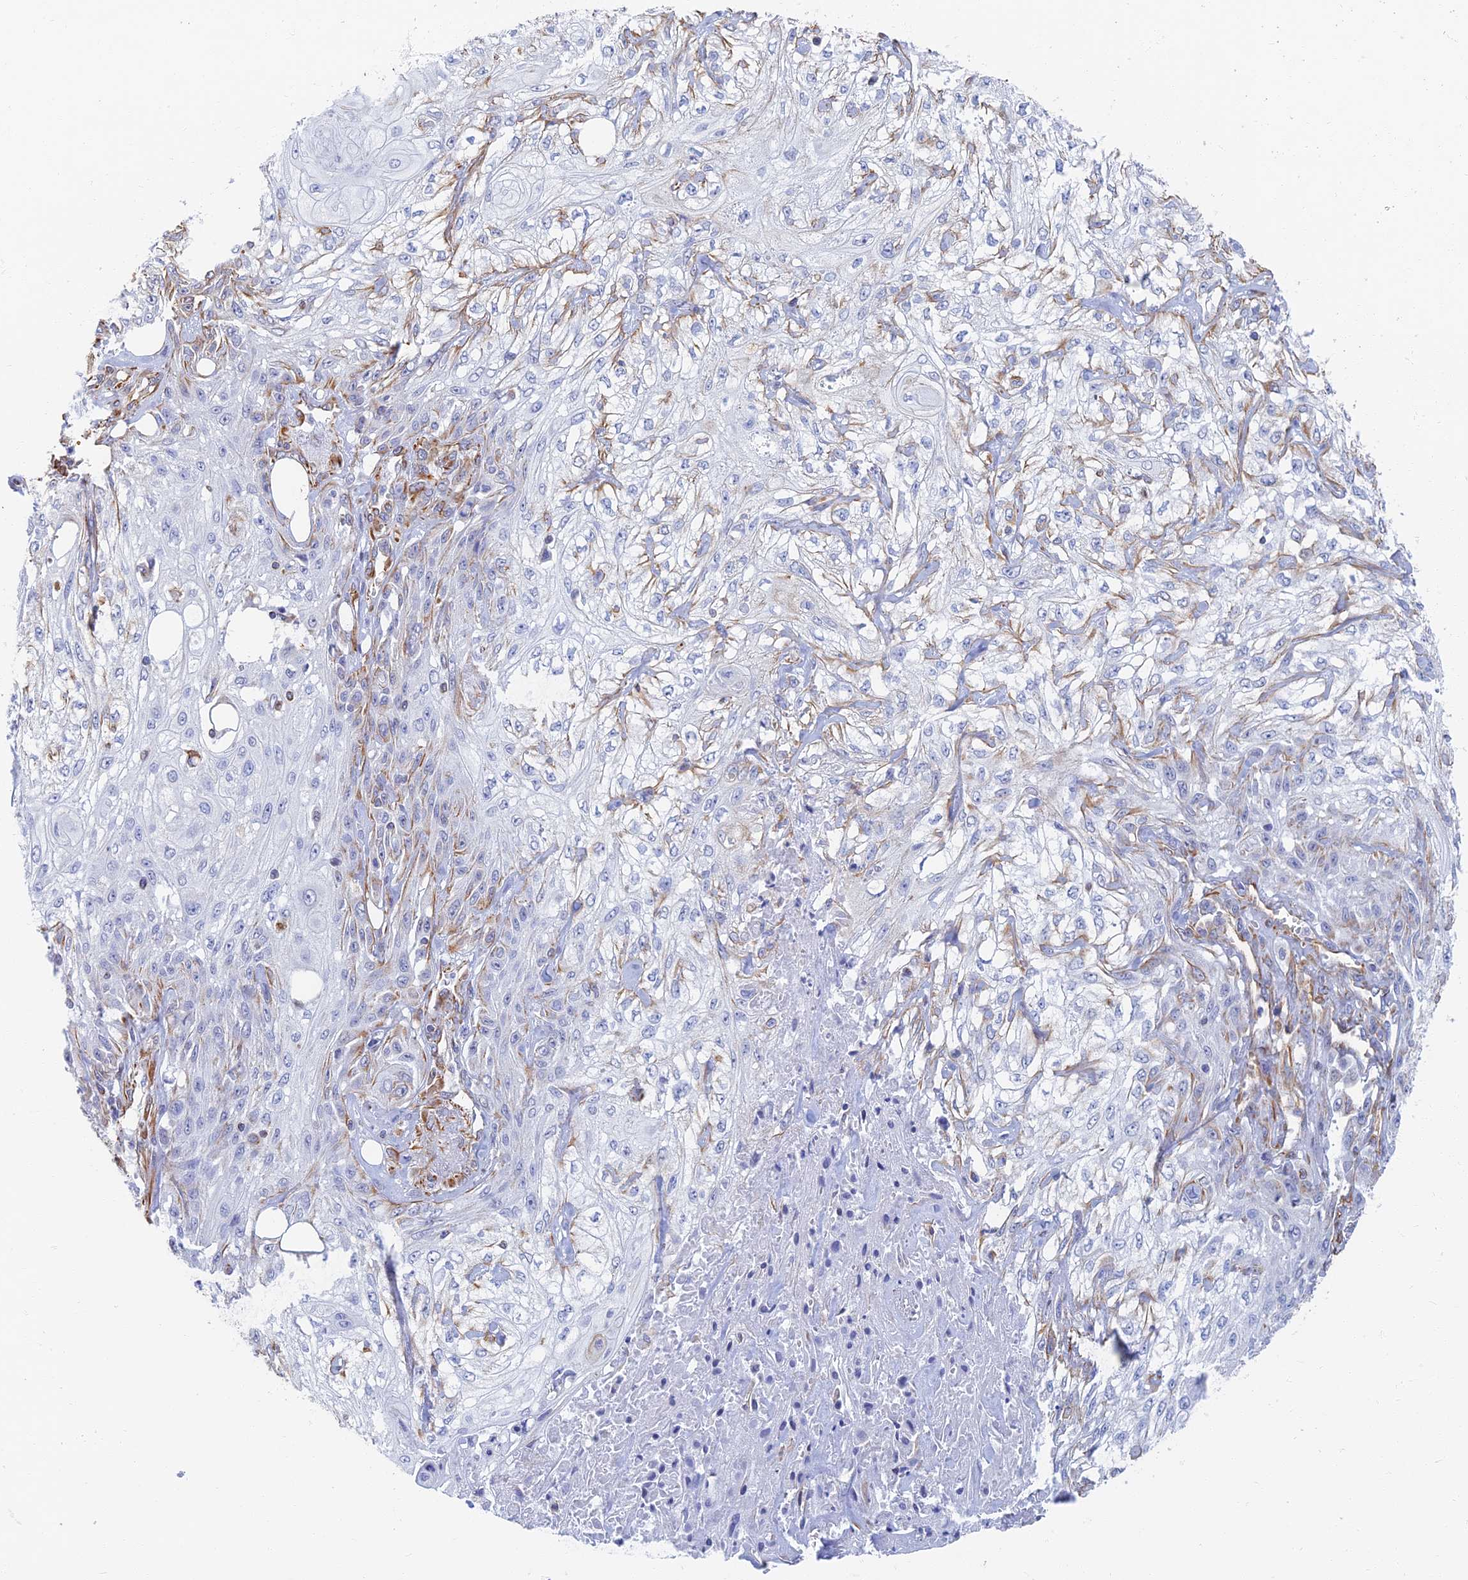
{"staining": {"intensity": "negative", "quantity": "none", "location": "none"}, "tissue": "skin cancer", "cell_type": "Tumor cells", "image_type": "cancer", "snomed": [{"axis": "morphology", "description": "Squamous cell carcinoma, NOS"}, {"axis": "morphology", "description": "Squamous cell carcinoma, metastatic, NOS"}, {"axis": "topography", "description": "Skin"}, {"axis": "topography", "description": "Lymph node"}], "caption": "DAB (3,3'-diaminobenzidine) immunohistochemical staining of skin squamous cell carcinoma demonstrates no significant expression in tumor cells. (Brightfield microscopy of DAB (3,3'-diaminobenzidine) immunohistochemistry (IHC) at high magnification).", "gene": "RMC1", "patient": {"sex": "male", "age": 75}}